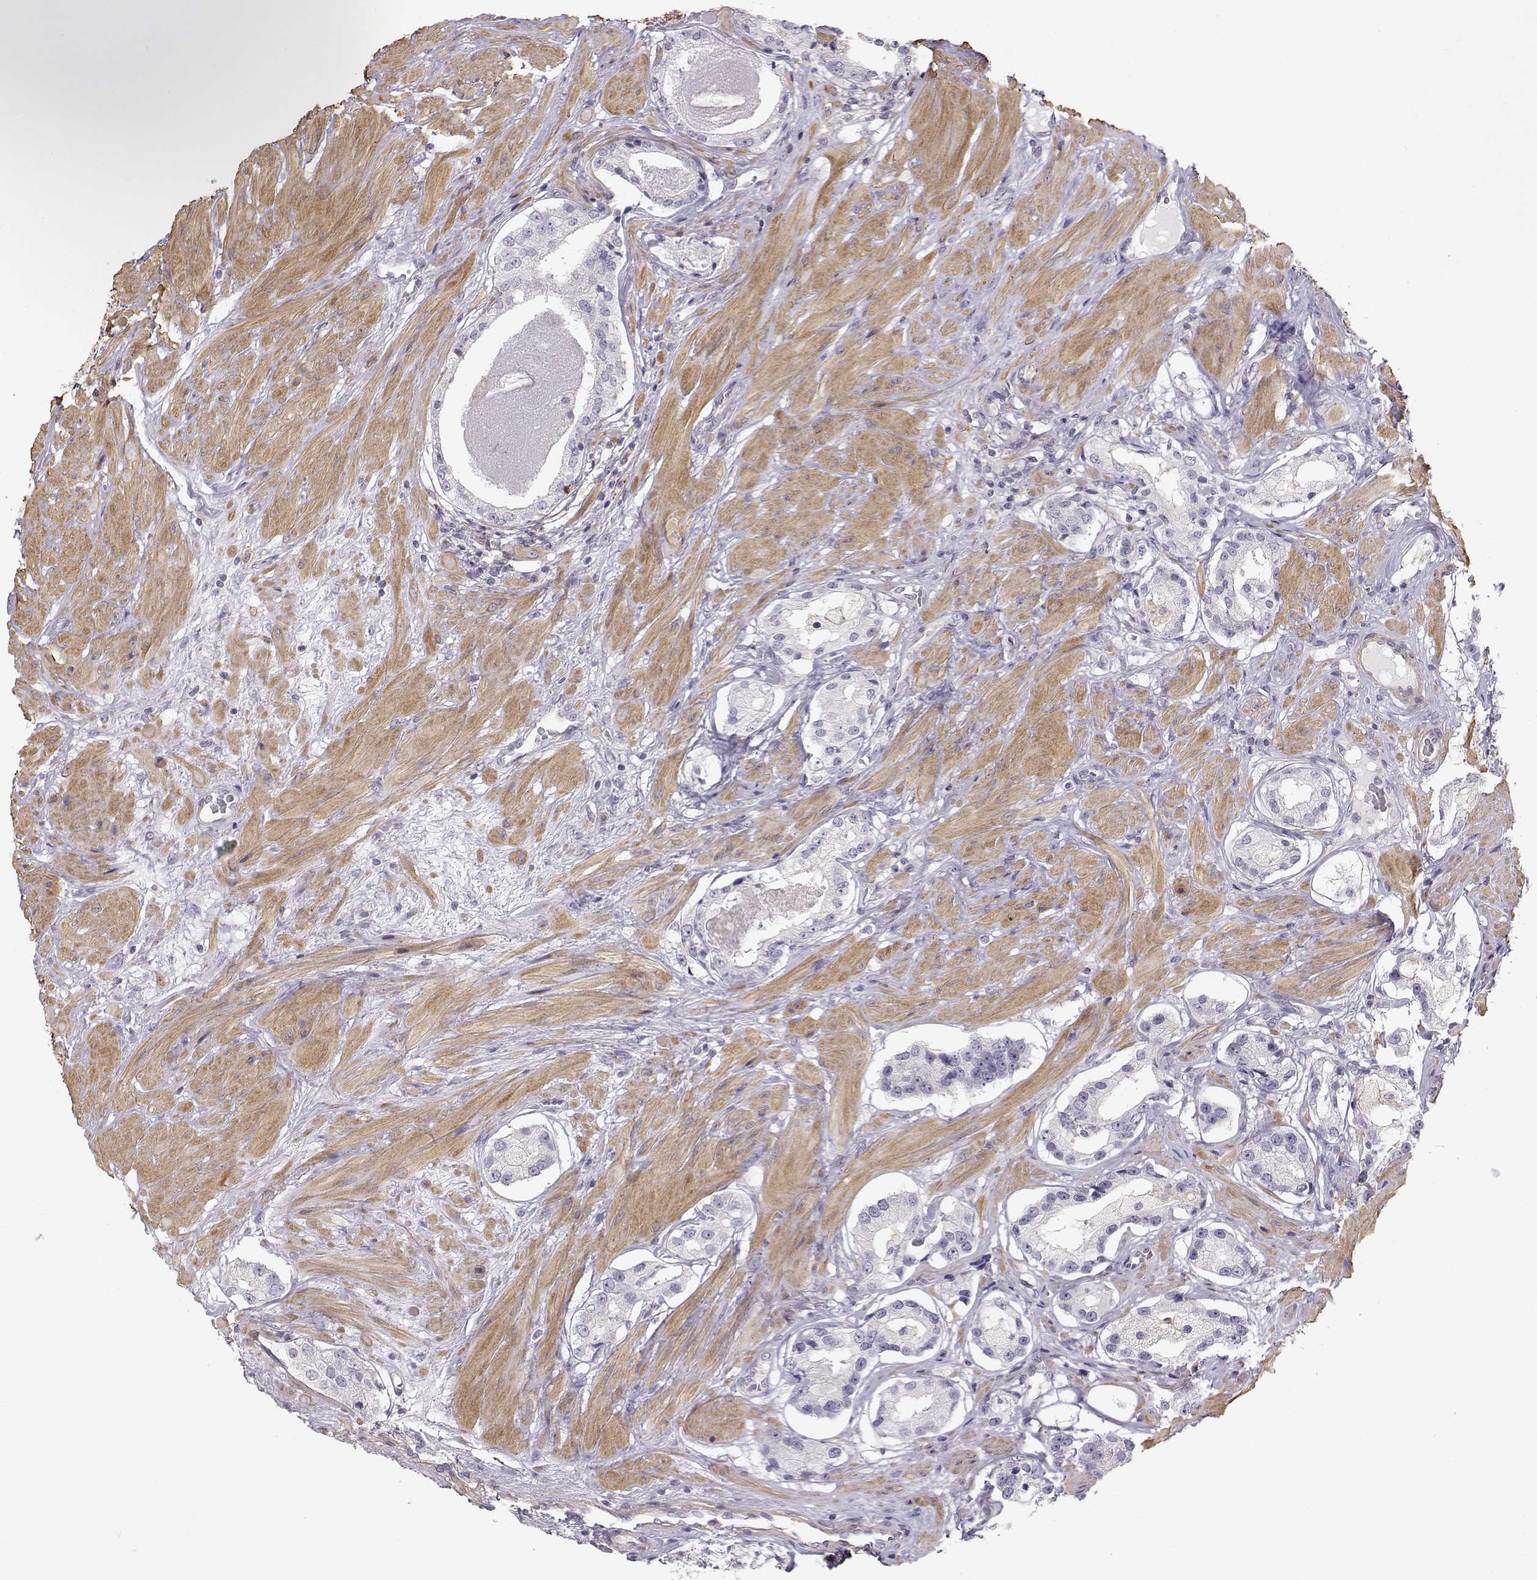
{"staining": {"intensity": "negative", "quantity": "none", "location": "none"}, "tissue": "prostate cancer", "cell_type": "Tumor cells", "image_type": "cancer", "snomed": [{"axis": "morphology", "description": "Adenocarcinoma, Low grade"}, {"axis": "topography", "description": "Prostate"}], "caption": "Prostate cancer stained for a protein using immunohistochemistry (IHC) exhibits no expression tumor cells.", "gene": "DAPL1", "patient": {"sex": "male", "age": 60}}